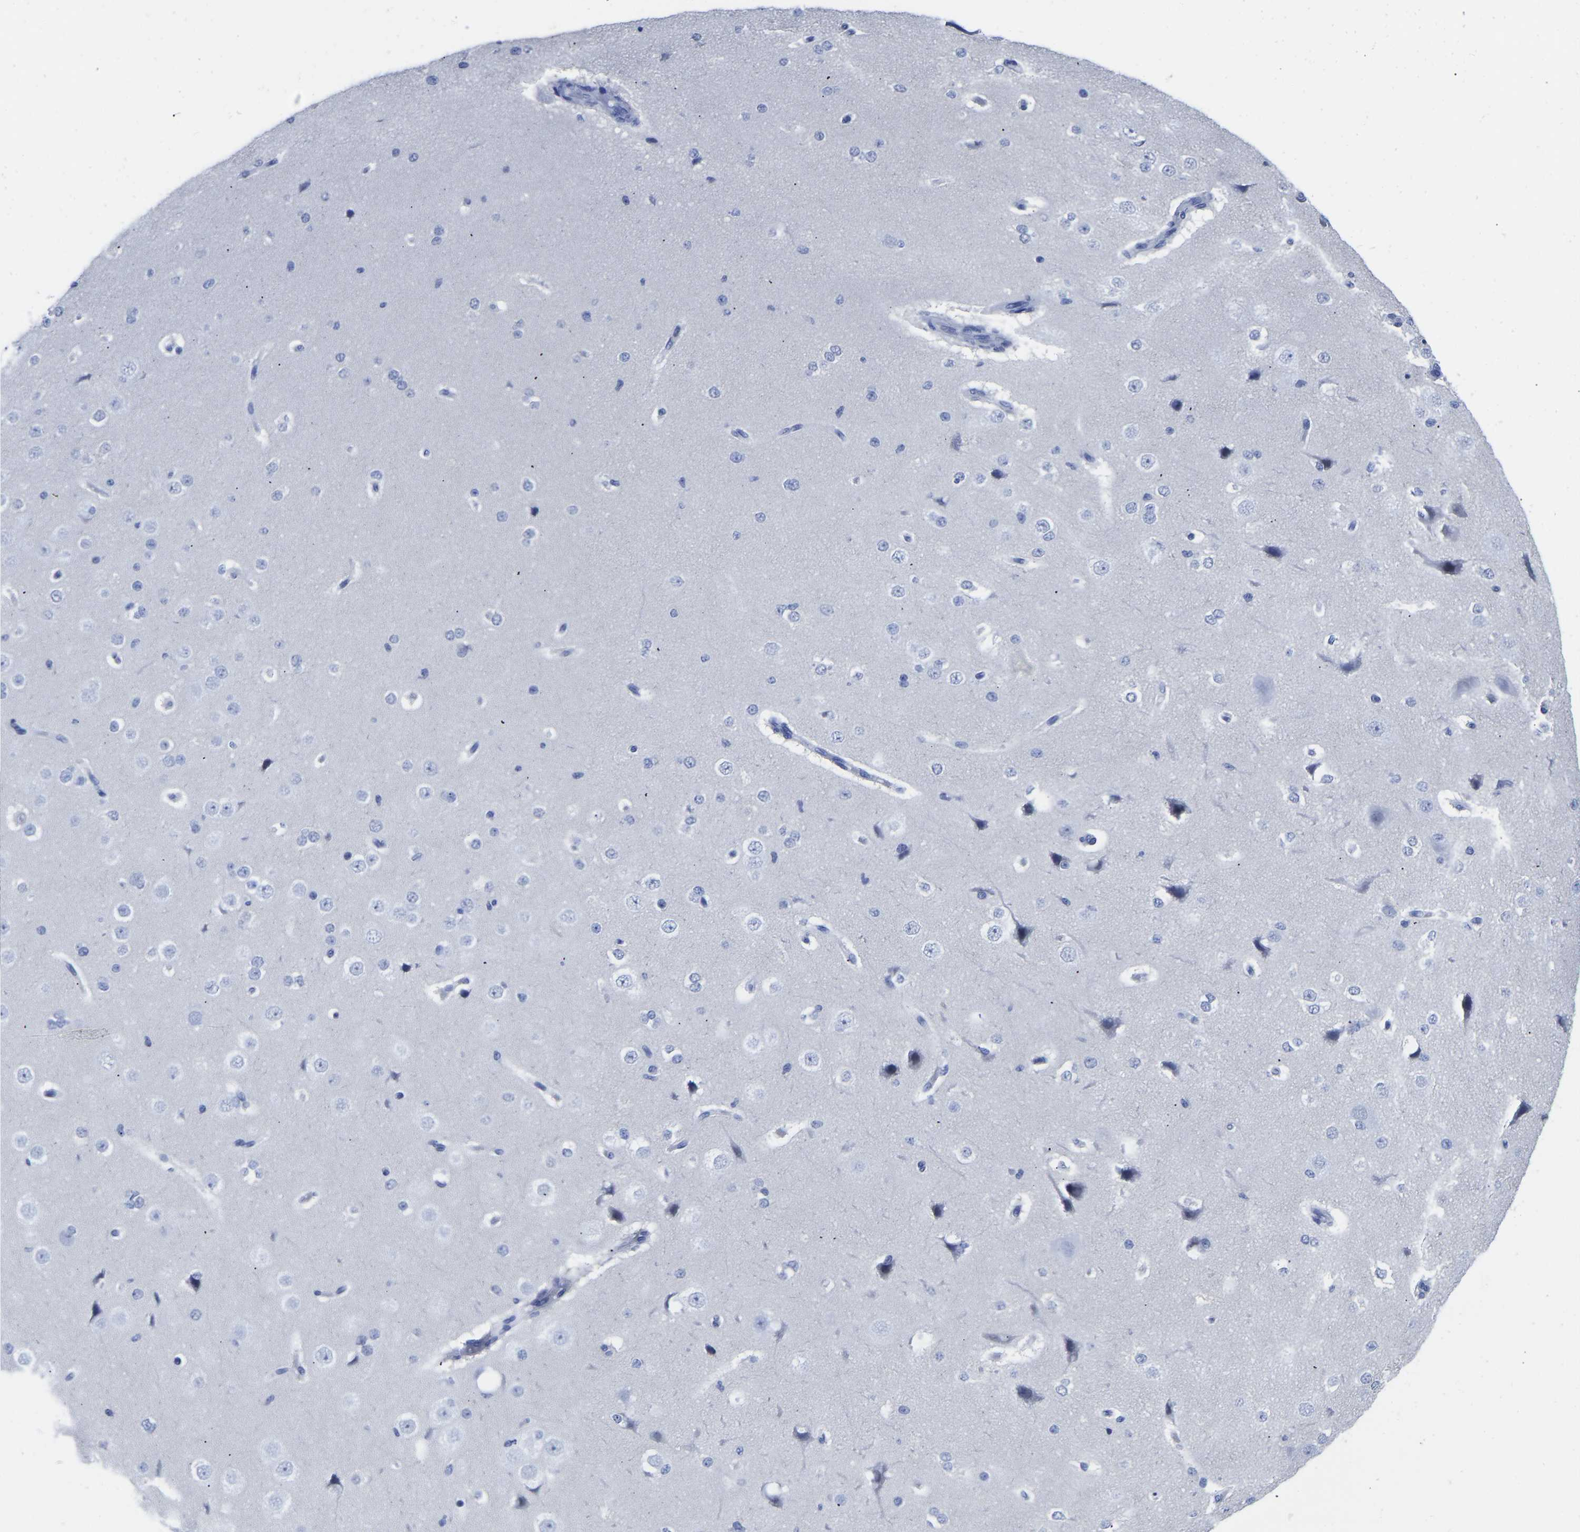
{"staining": {"intensity": "negative", "quantity": "none", "location": "none"}, "tissue": "cerebral cortex", "cell_type": "Endothelial cells", "image_type": "normal", "snomed": [{"axis": "morphology", "description": "Normal tissue, NOS"}, {"axis": "morphology", "description": "Developmental malformation"}, {"axis": "topography", "description": "Cerebral cortex"}], "caption": "The immunohistochemistry micrograph has no significant positivity in endothelial cells of cerebral cortex. (IHC, brightfield microscopy, high magnification).", "gene": "GPA33", "patient": {"sex": "female", "age": 30}}